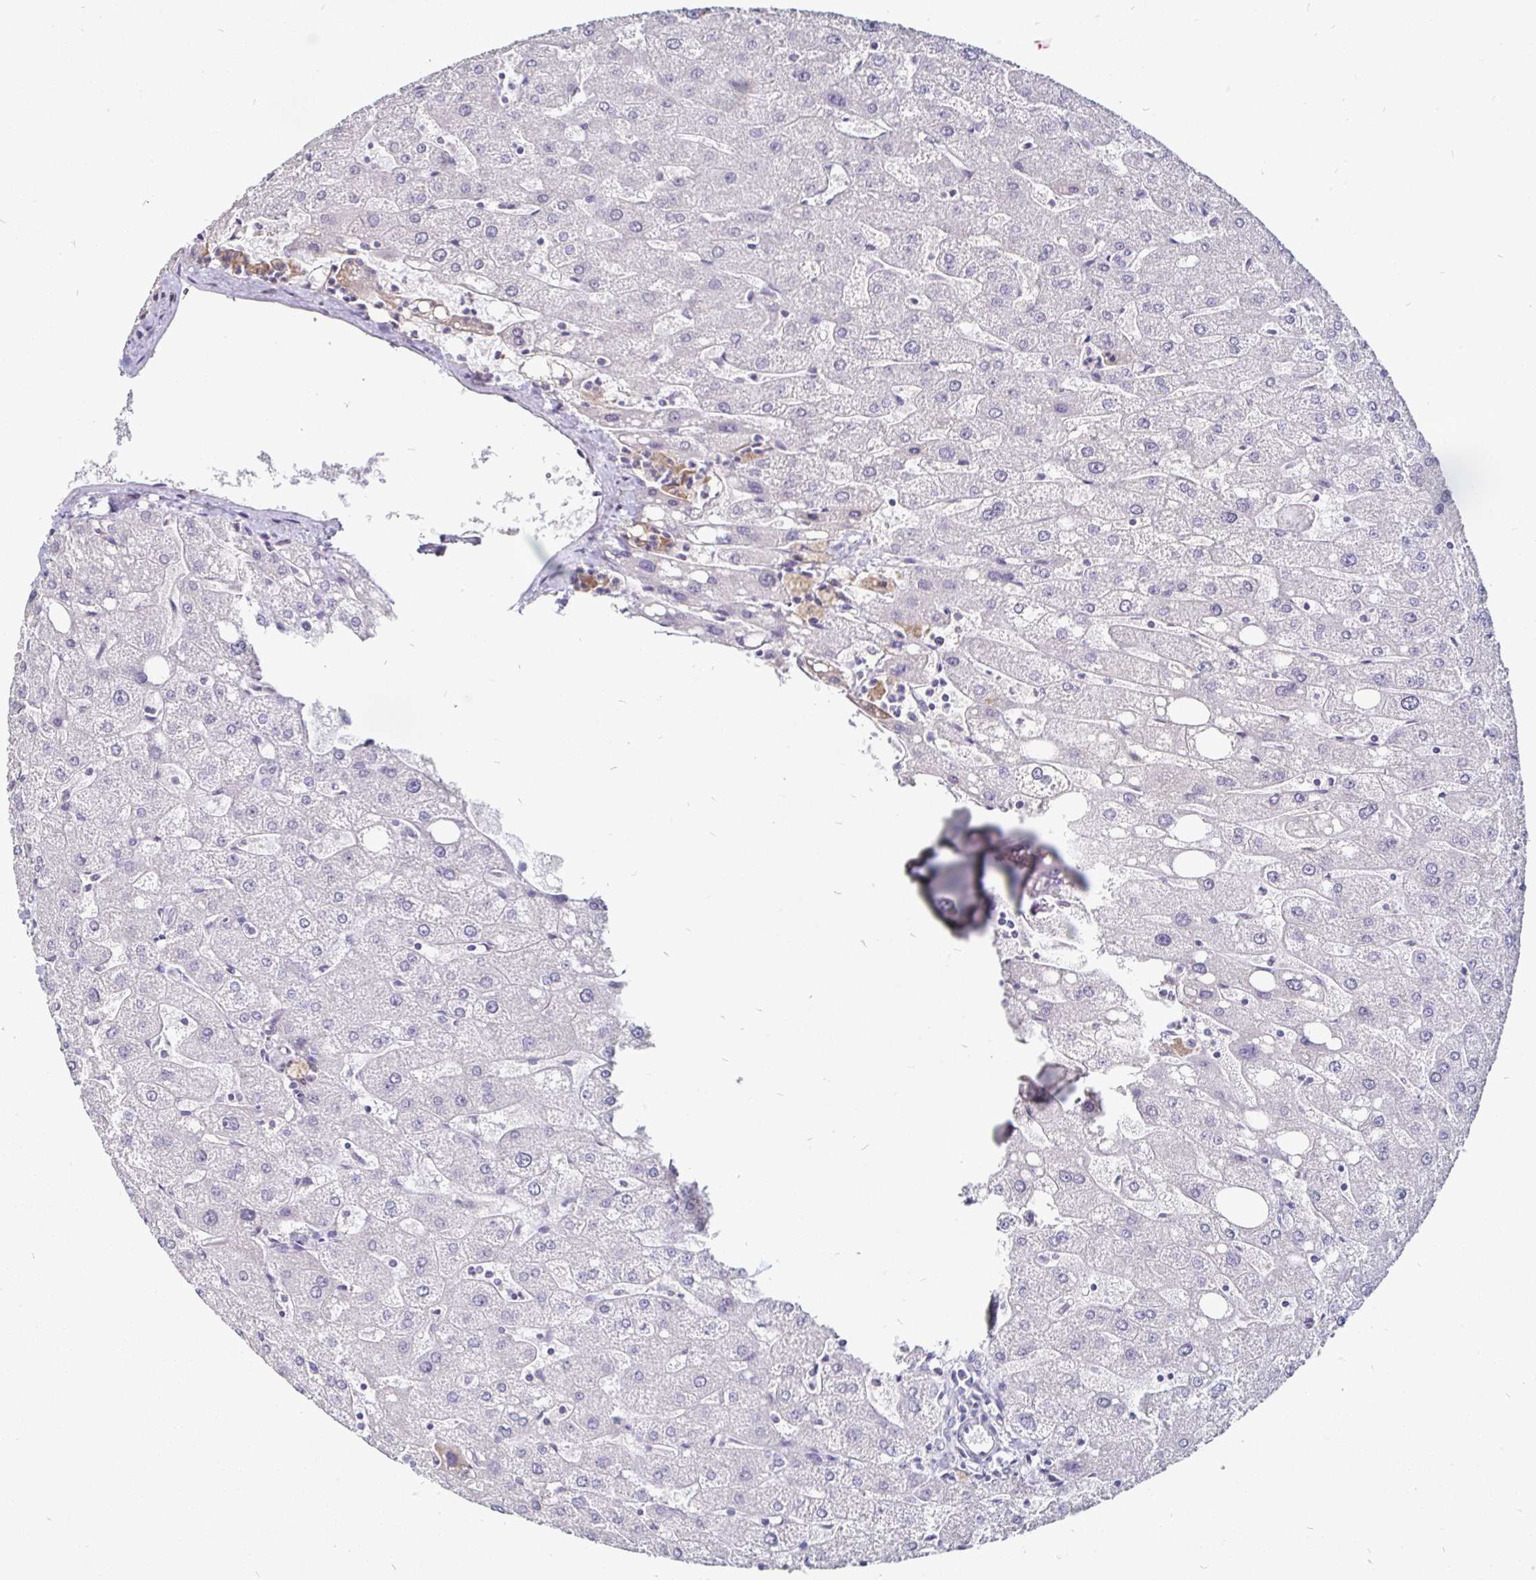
{"staining": {"intensity": "negative", "quantity": "none", "location": "none"}, "tissue": "liver", "cell_type": "Cholangiocytes", "image_type": "normal", "snomed": [{"axis": "morphology", "description": "Normal tissue, NOS"}, {"axis": "topography", "description": "Liver"}], "caption": "The image reveals no significant expression in cholangiocytes of liver.", "gene": "FAIM2", "patient": {"sex": "male", "age": 67}}